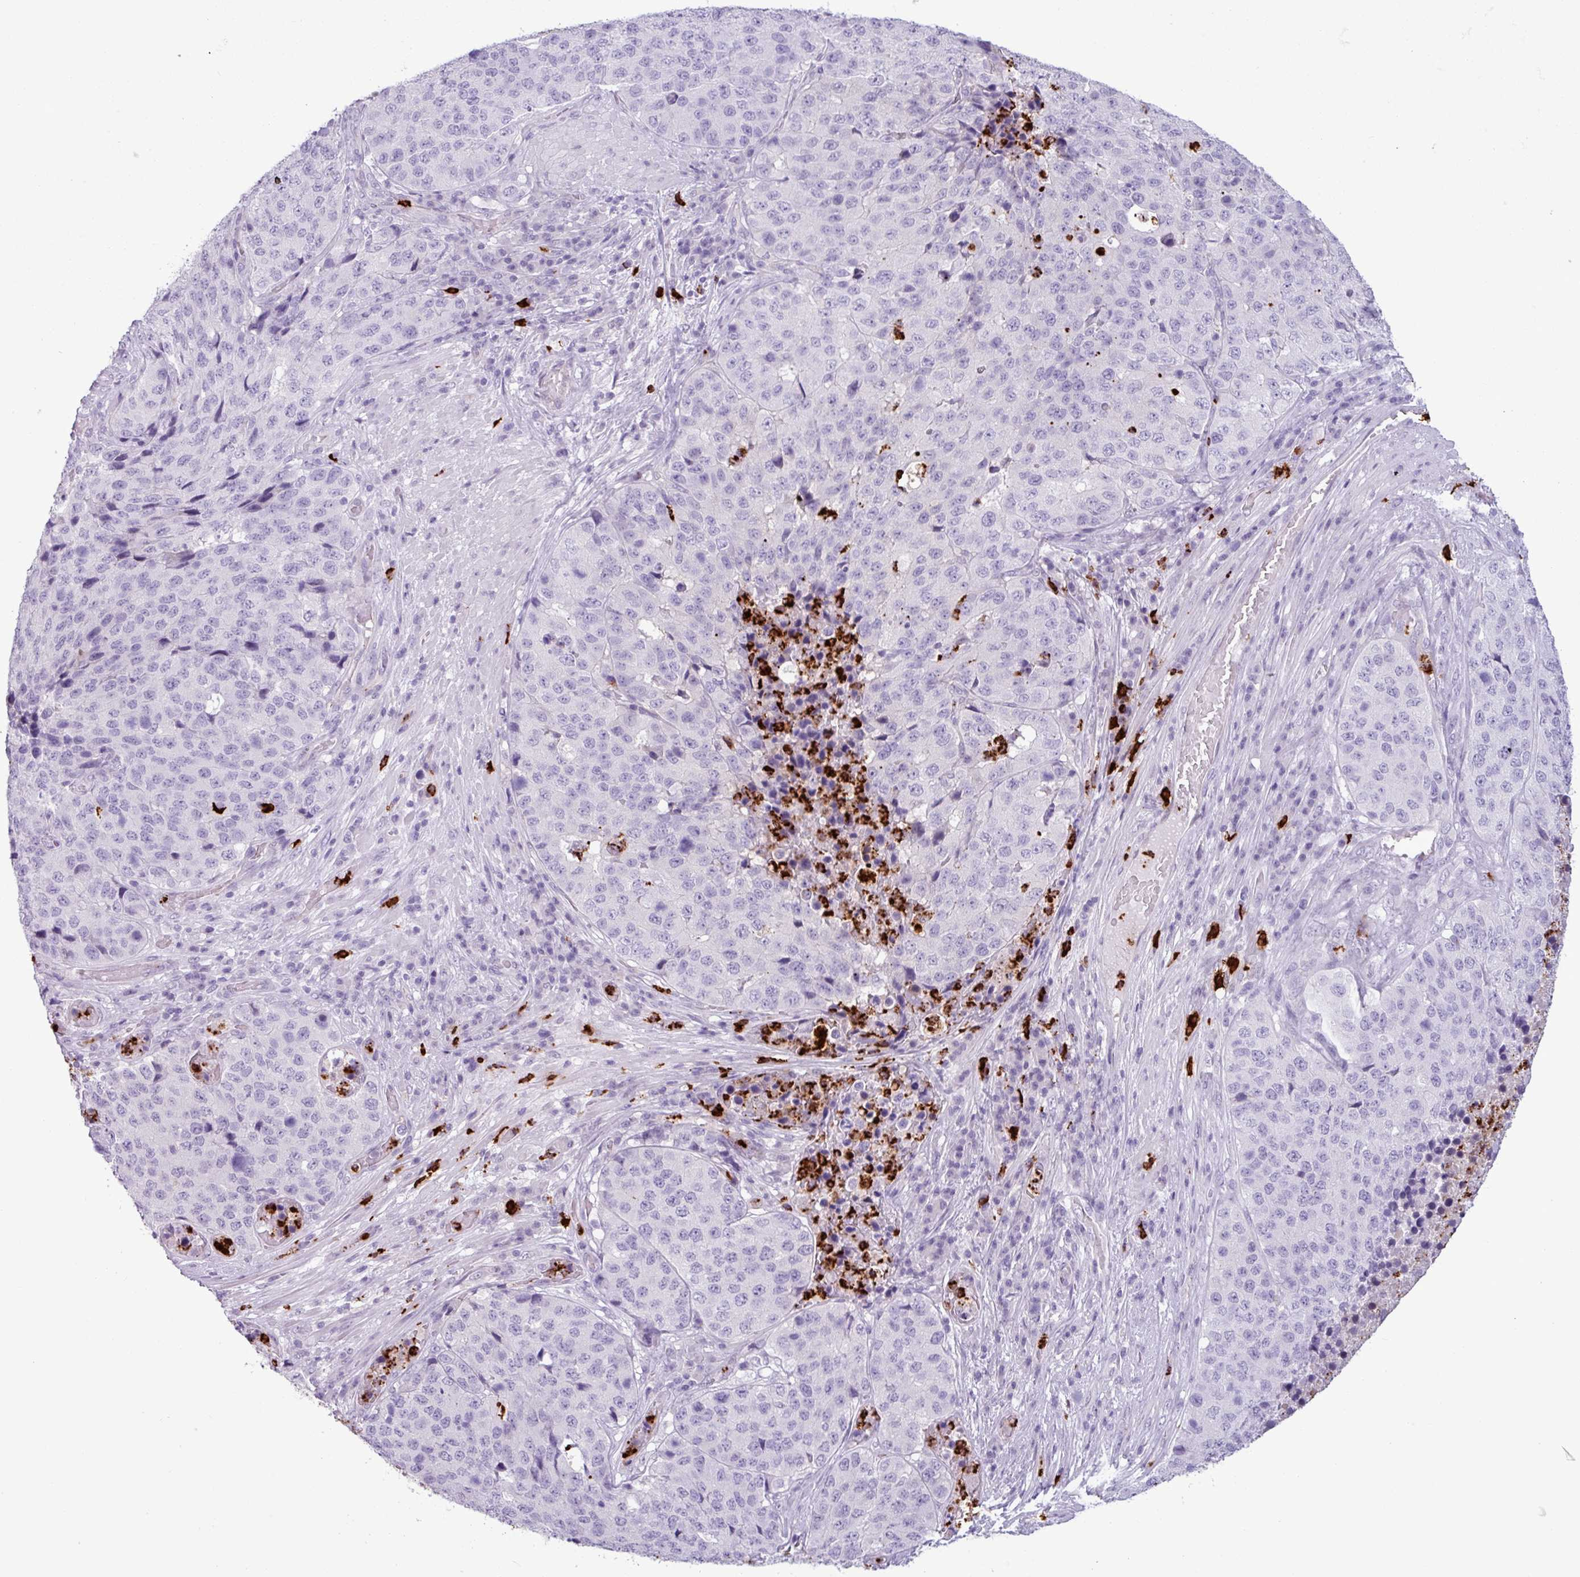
{"staining": {"intensity": "negative", "quantity": "none", "location": "none"}, "tissue": "stomach cancer", "cell_type": "Tumor cells", "image_type": "cancer", "snomed": [{"axis": "morphology", "description": "Adenocarcinoma, NOS"}, {"axis": "topography", "description": "Stomach"}], "caption": "Tumor cells show no significant protein positivity in adenocarcinoma (stomach). (Brightfield microscopy of DAB immunohistochemistry (IHC) at high magnification).", "gene": "TMEM178A", "patient": {"sex": "male", "age": 71}}